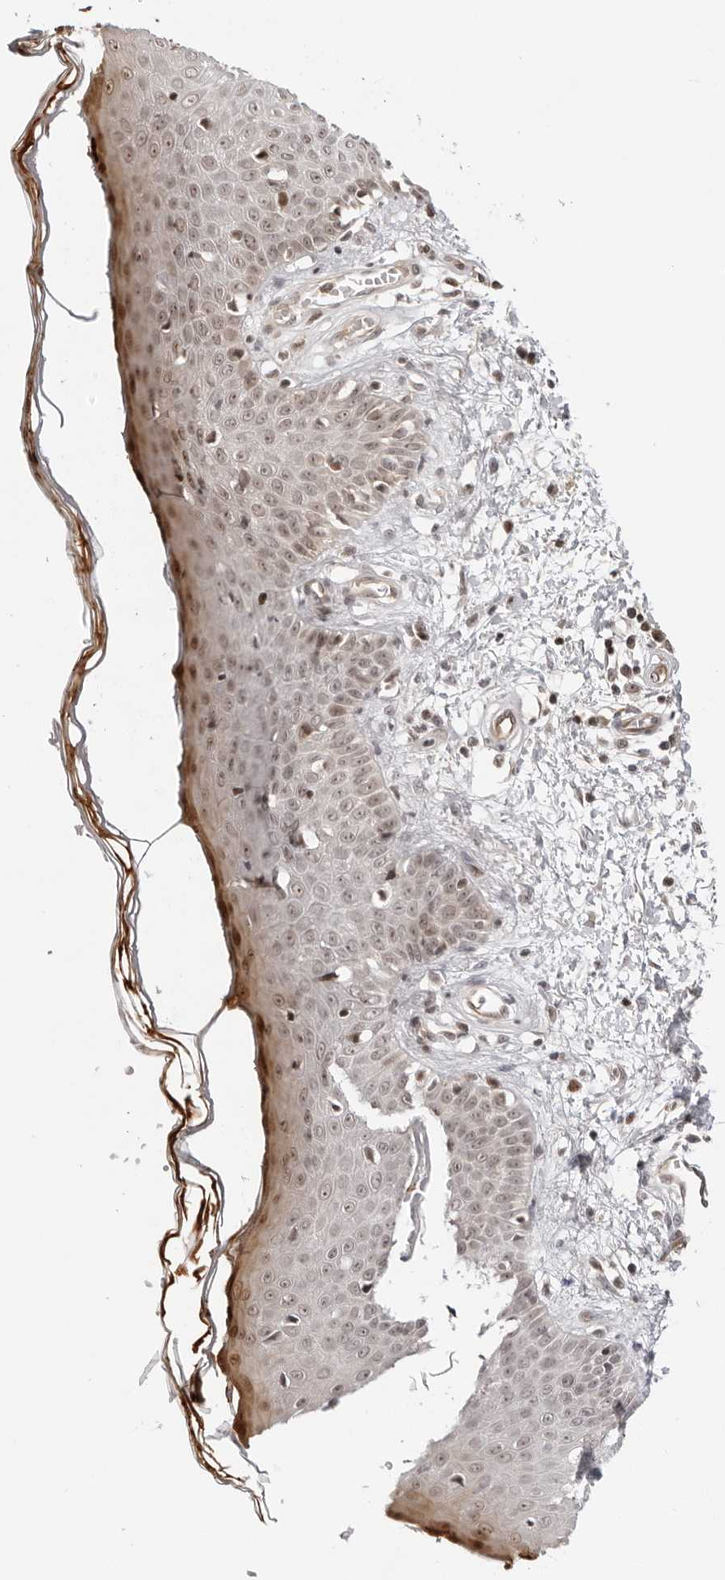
{"staining": {"intensity": "moderate", "quantity": ">75%", "location": "nuclear"}, "tissue": "skin", "cell_type": "Fibroblasts", "image_type": "normal", "snomed": [{"axis": "morphology", "description": "Normal tissue, NOS"}, {"axis": "morphology", "description": "Inflammation, NOS"}, {"axis": "topography", "description": "Skin"}], "caption": "Skin stained for a protein displays moderate nuclear positivity in fibroblasts. Nuclei are stained in blue.", "gene": "ITGB3BP", "patient": {"sex": "female", "age": 44}}